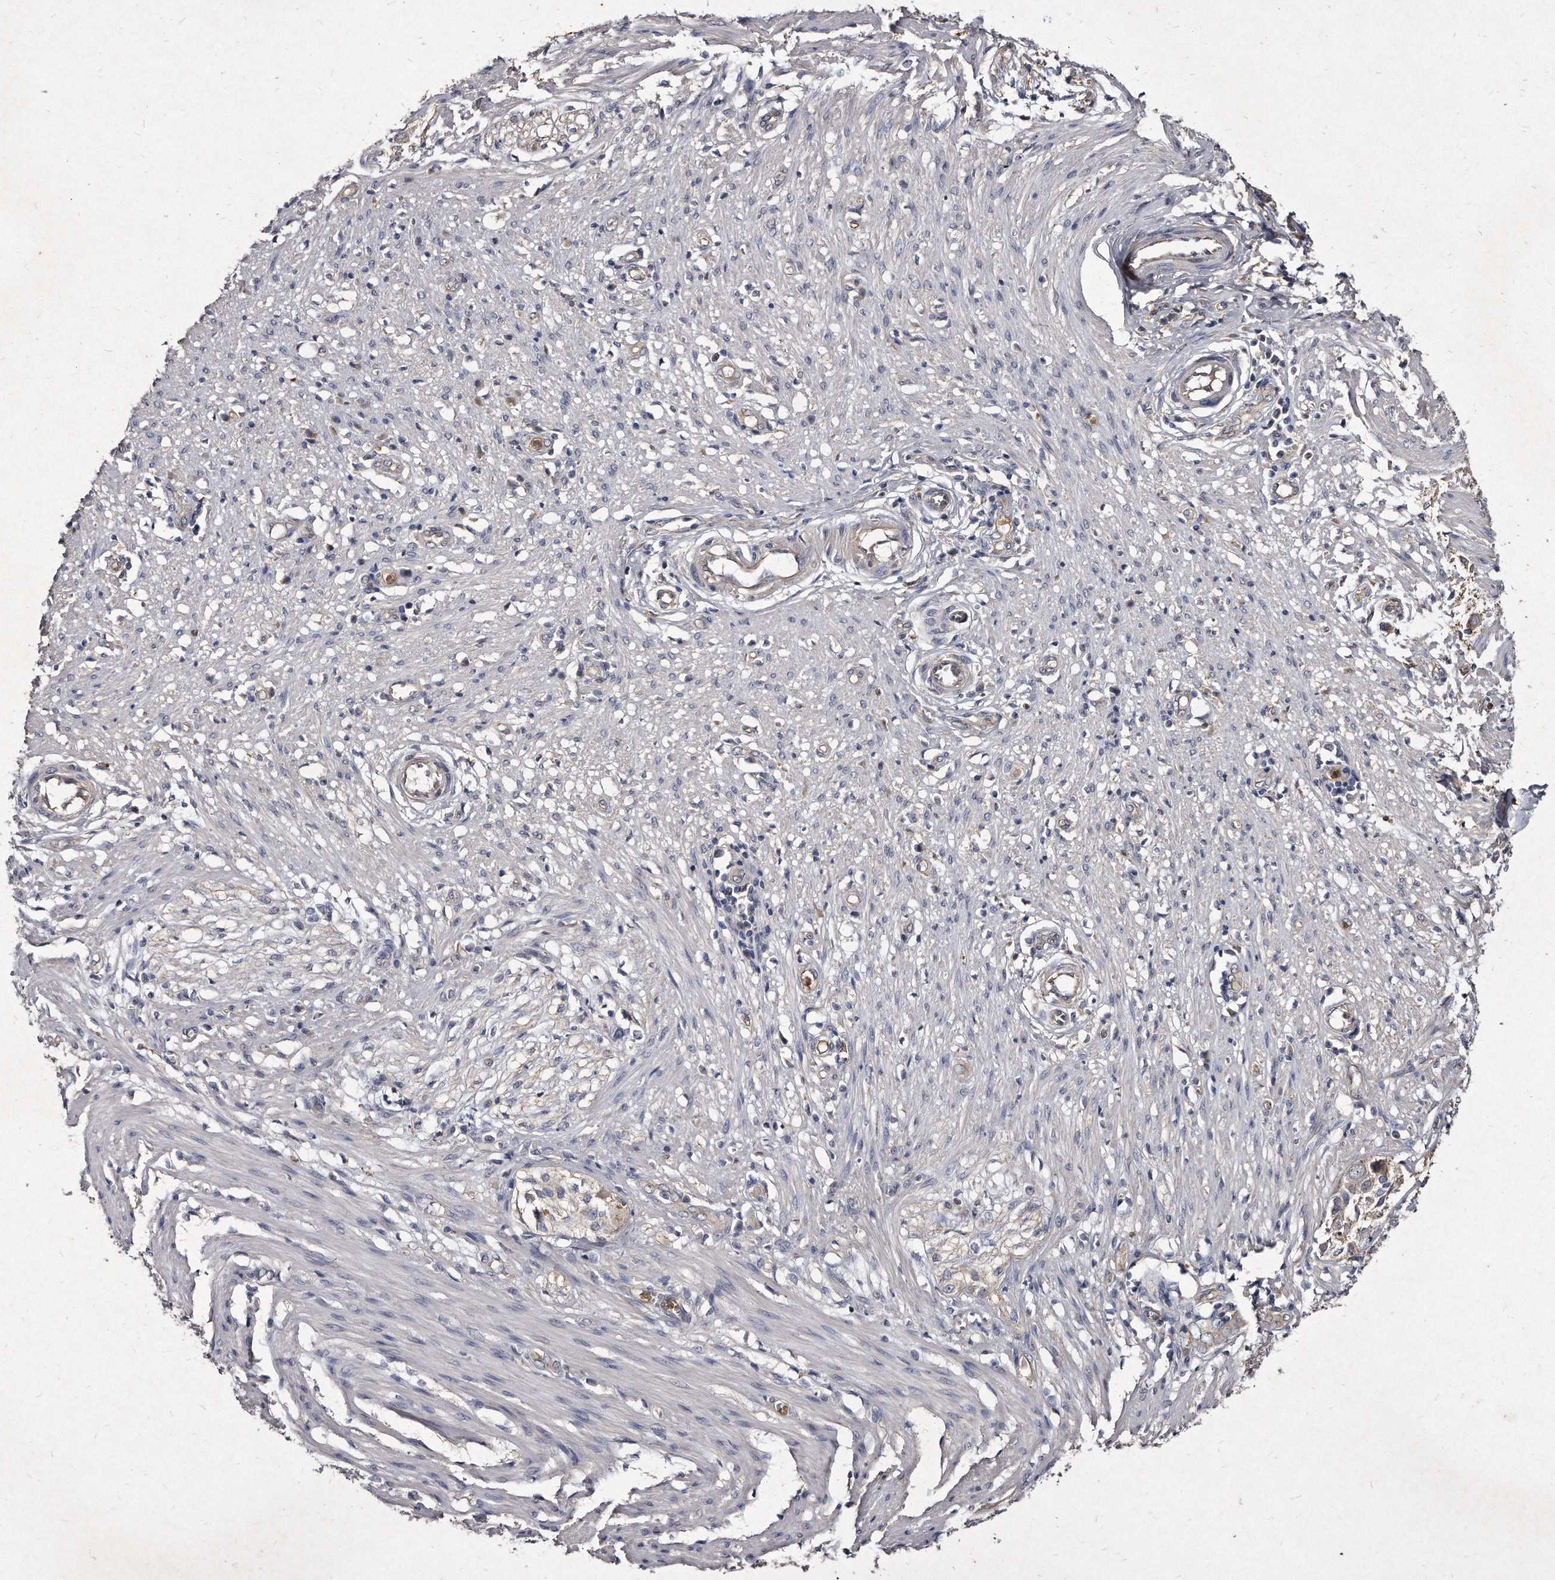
{"staining": {"intensity": "negative", "quantity": "none", "location": "none"}, "tissue": "smooth muscle", "cell_type": "Smooth muscle cells", "image_type": "normal", "snomed": [{"axis": "morphology", "description": "Normal tissue, NOS"}, {"axis": "morphology", "description": "Adenocarcinoma, NOS"}, {"axis": "topography", "description": "Colon"}, {"axis": "topography", "description": "Peripheral nerve tissue"}], "caption": "This is a histopathology image of IHC staining of unremarkable smooth muscle, which shows no positivity in smooth muscle cells. (IHC, brightfield microscopy, high magnification).", "gene": "KLHDC3", "patient": {"sex": "male", "age": 14}}